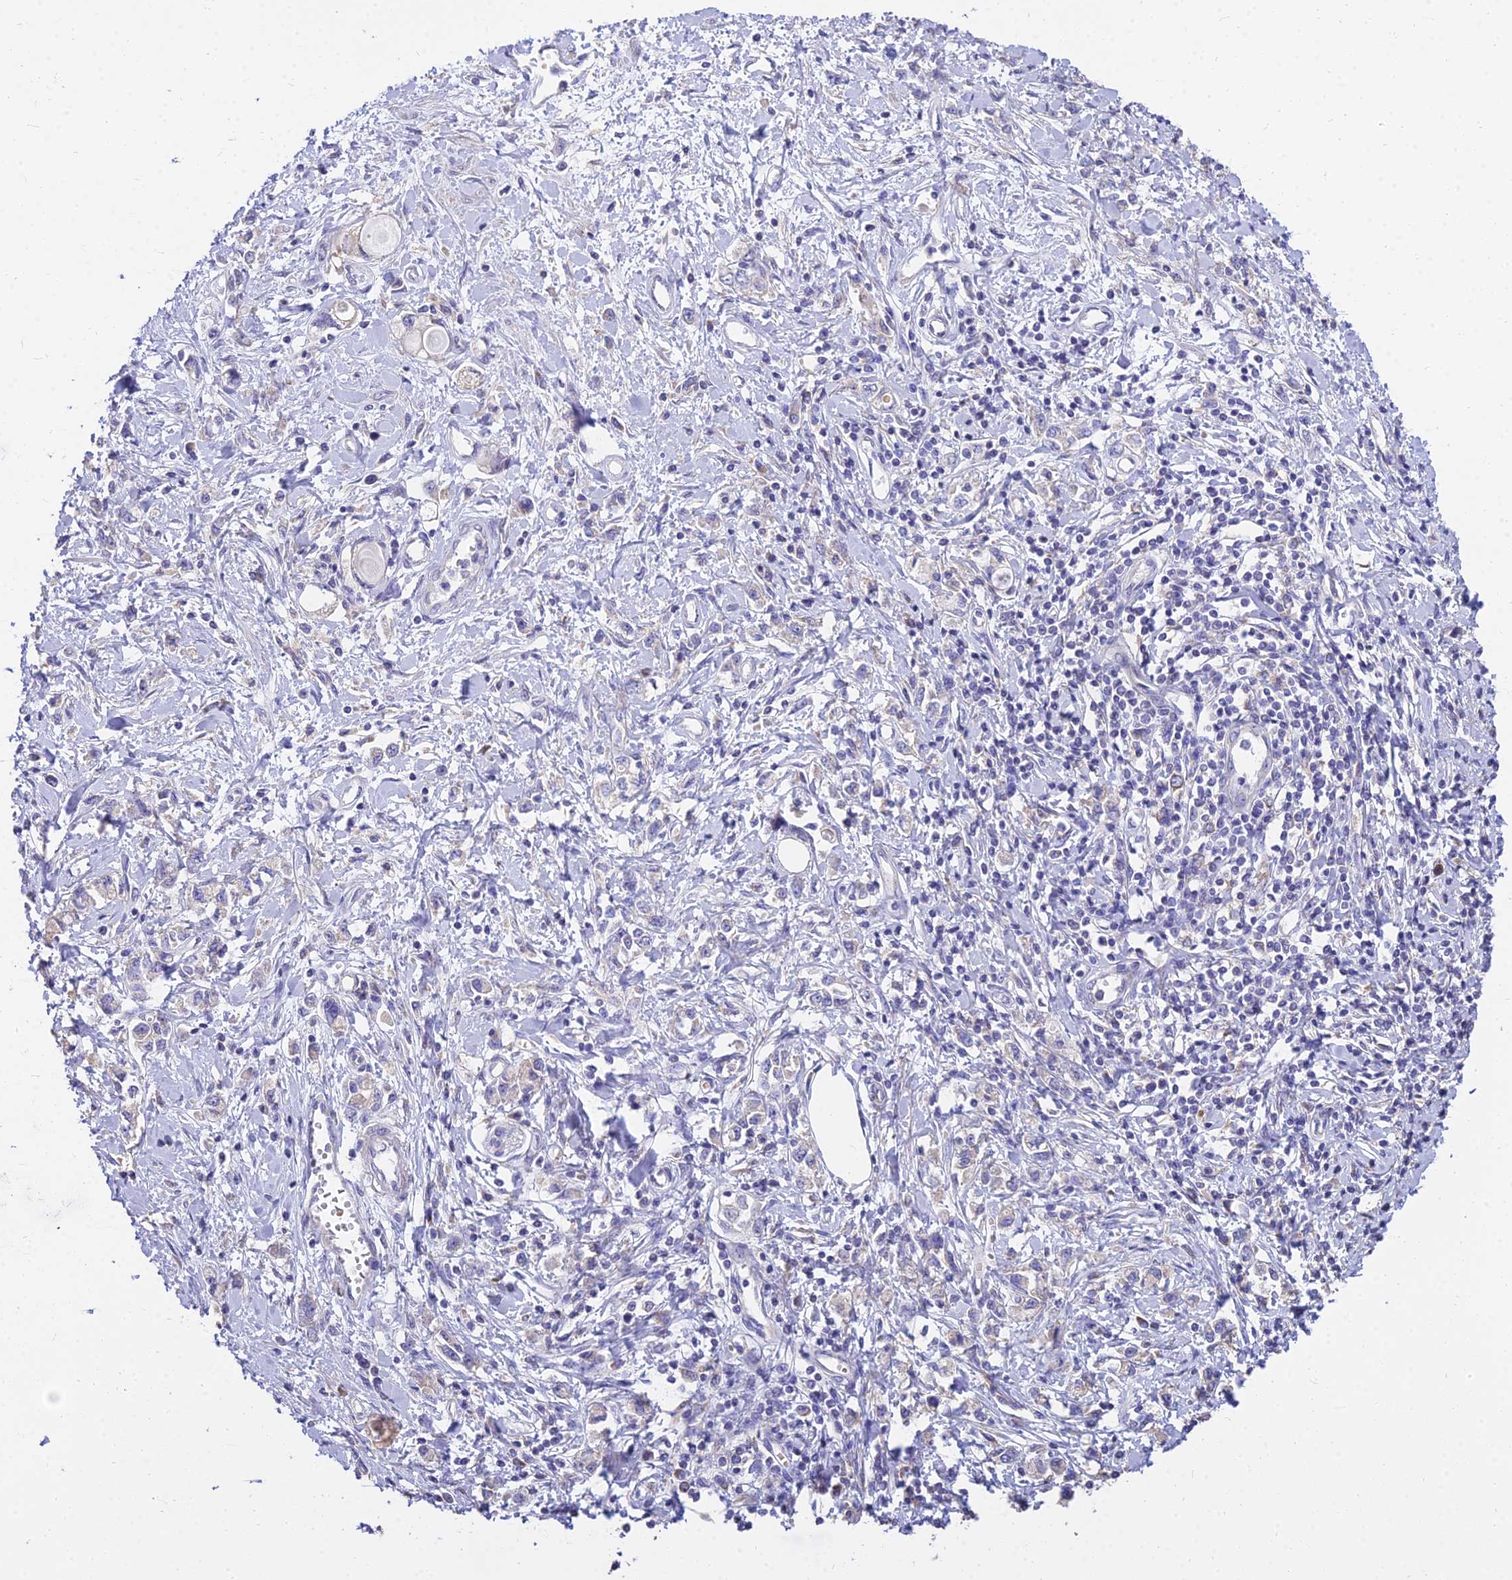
{"staining": {"intensity": "negative", "quantity": "none", "location": "none"}, "tissue": "stomach cancer", "cell_type": "Tumor cells", "image_type": "cancer", "snomed": [{"axis": "morphology", "description": "Adenocarcinoma, NOS"}, {"axis": "topography", "description": "Stomach"}], "caption": "This is a image of immunohistochemistry (IHC) staining of stomach cancer, which shows no positivity in tumor cells. The staining was performed using DAB (3,3'-diaminobenzidine) to visualize the protein expression in brown, while the nuclei were stained in blue with hematoxylin (Magnification: 20x).", "gene": "ARL8B", "patient": {"sex": "female", "age": 76}}